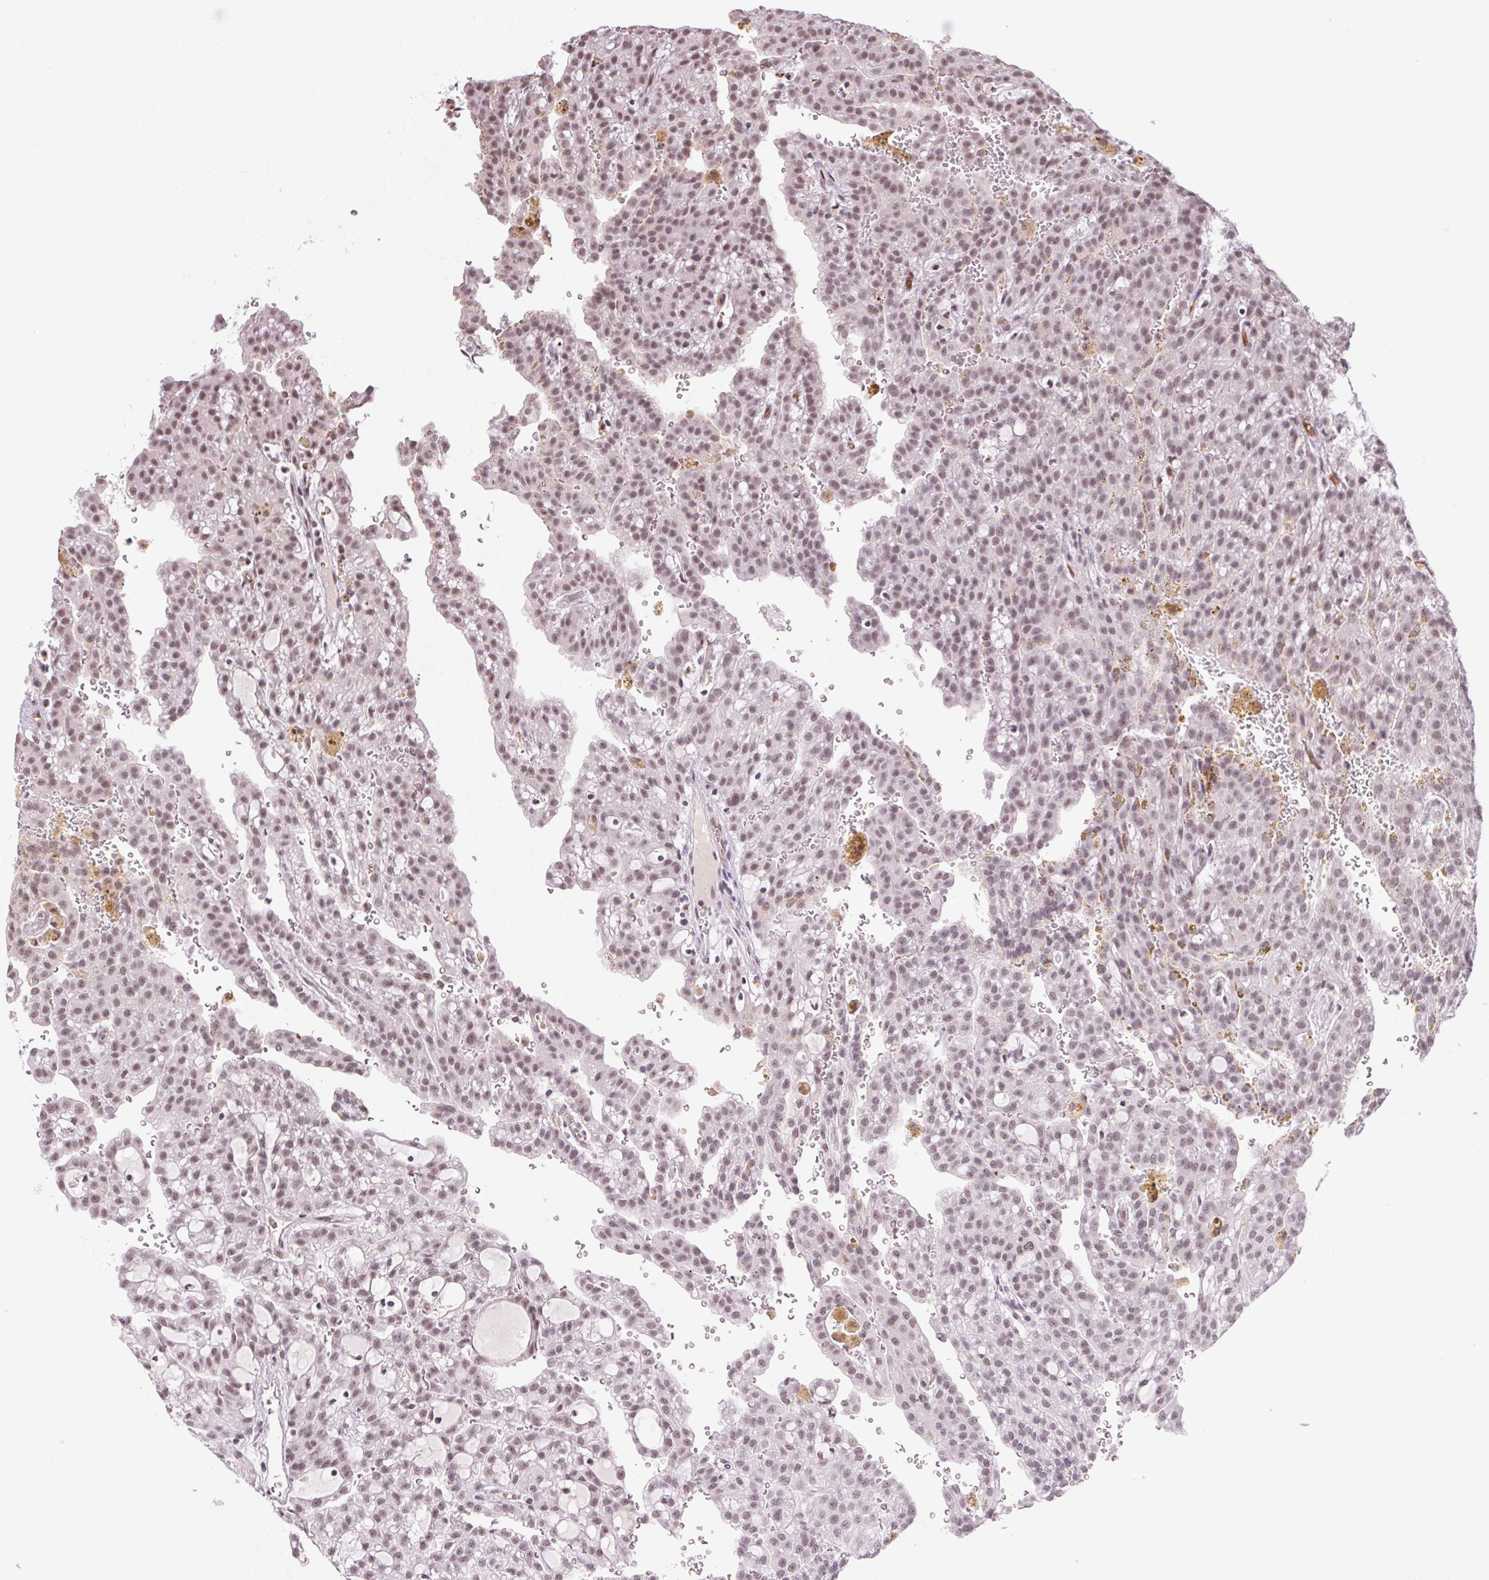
{"staining": {"intensity": "moderate", "quantity": ">75%", "location": "nuclear"}, "tissue": "renal cancer", "cell_type": "Tumor cells", "image_type": "cancer", "snomed": [{"axis": "morphology", "description": "Adenocarcinoma, NOS"}, {"axis": "topography", "description": "Kidney"}], "caption": "Human renal cancer (adenocarcinoma) stained with a brown dye reveals moderate nuclear positive staining in about >75% of tumor cells.", "gene": "SRSF7", "patient": {"sex": "male", "age": 63}}